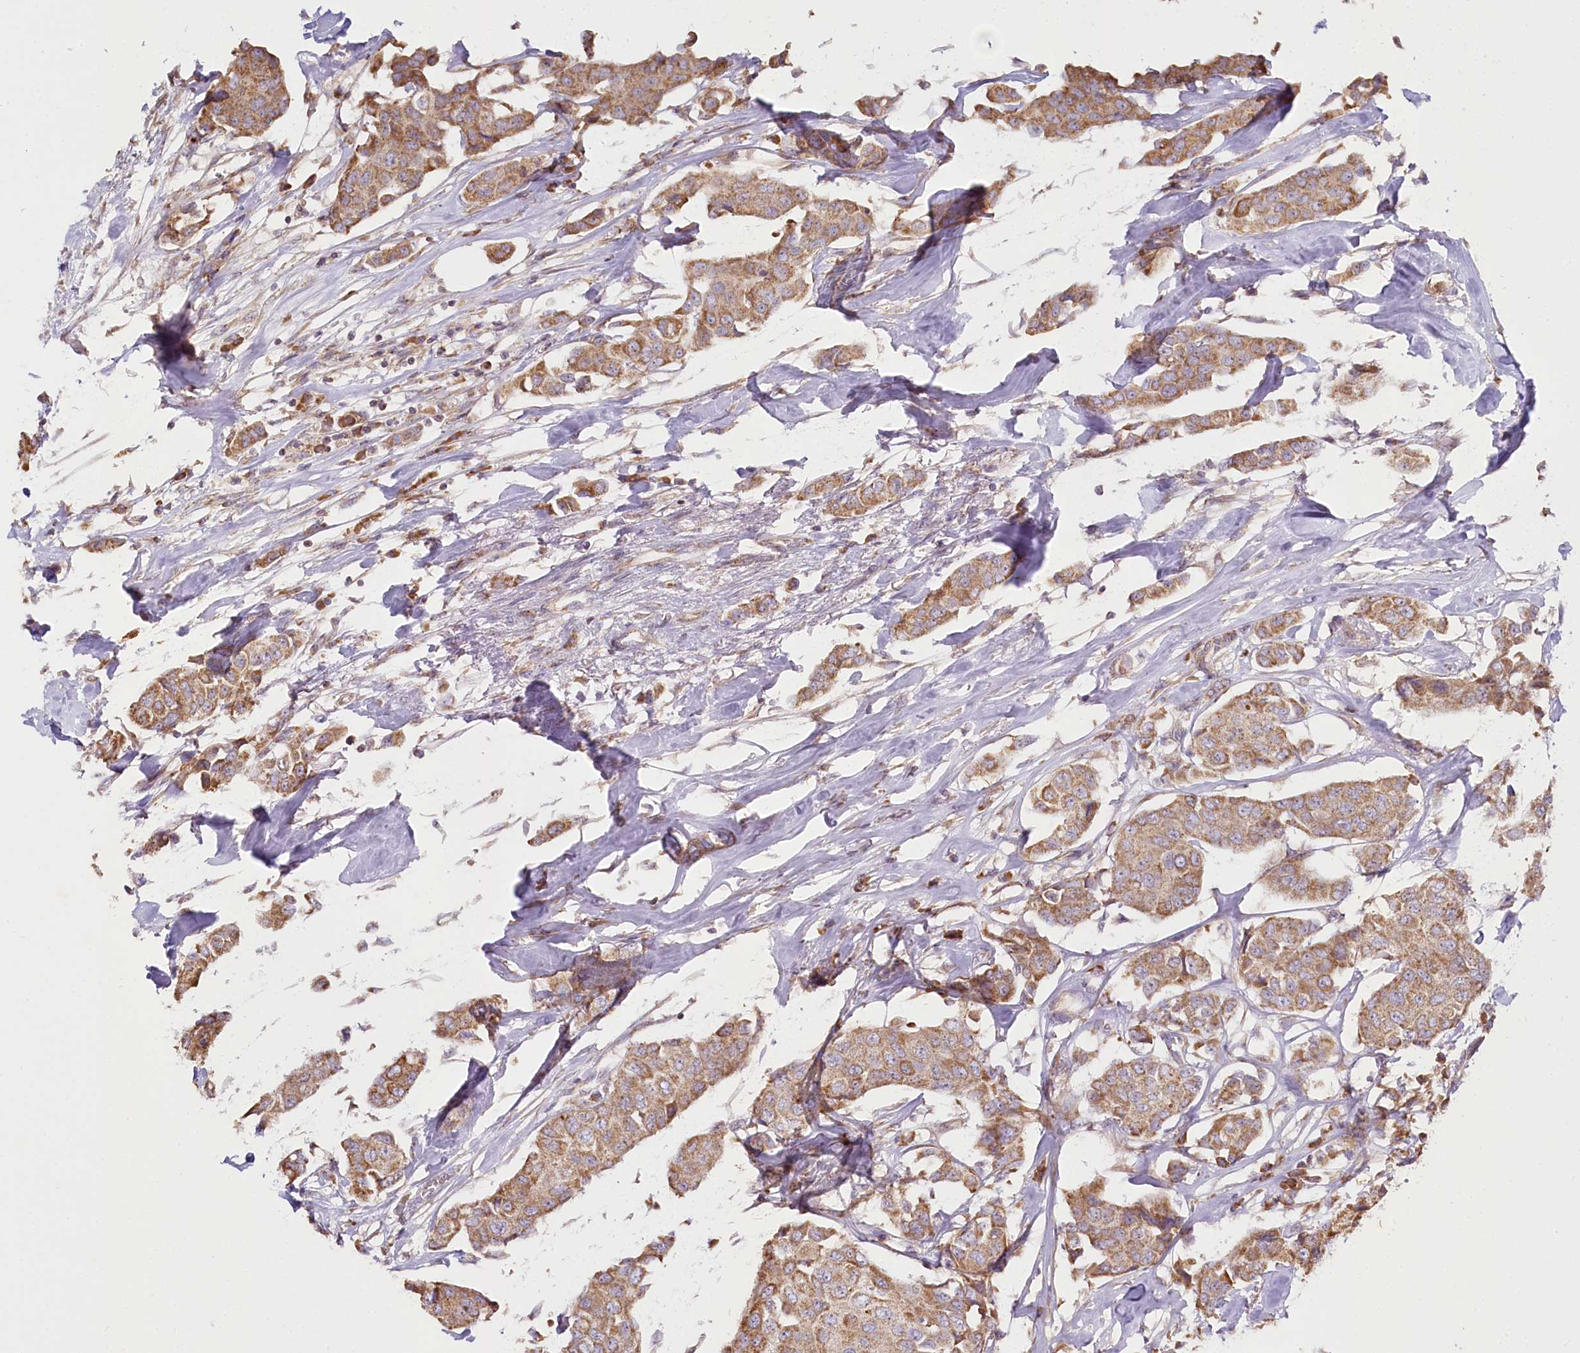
{"staining": {"intensity": "moderate", "quantity": ">75%", "location": "cytoplasmic/membranous"}, "tissue": "breast cancer", "cell_type": "Tumor cells", "image_type": "cancer", "snomed": [{"axis": "morphology", "description": "Duct carcinoma"}, {"axis": "topography", "description": "Breast"}], "caption": "About >75% of tumor cells in human breast cancer exhibit moderate cytoplasmic/membranous protein expression as visualized by brown immunohistochemical staining.", "gene": "ACOX2", "patient": {"sex": "female", "age": 80}}